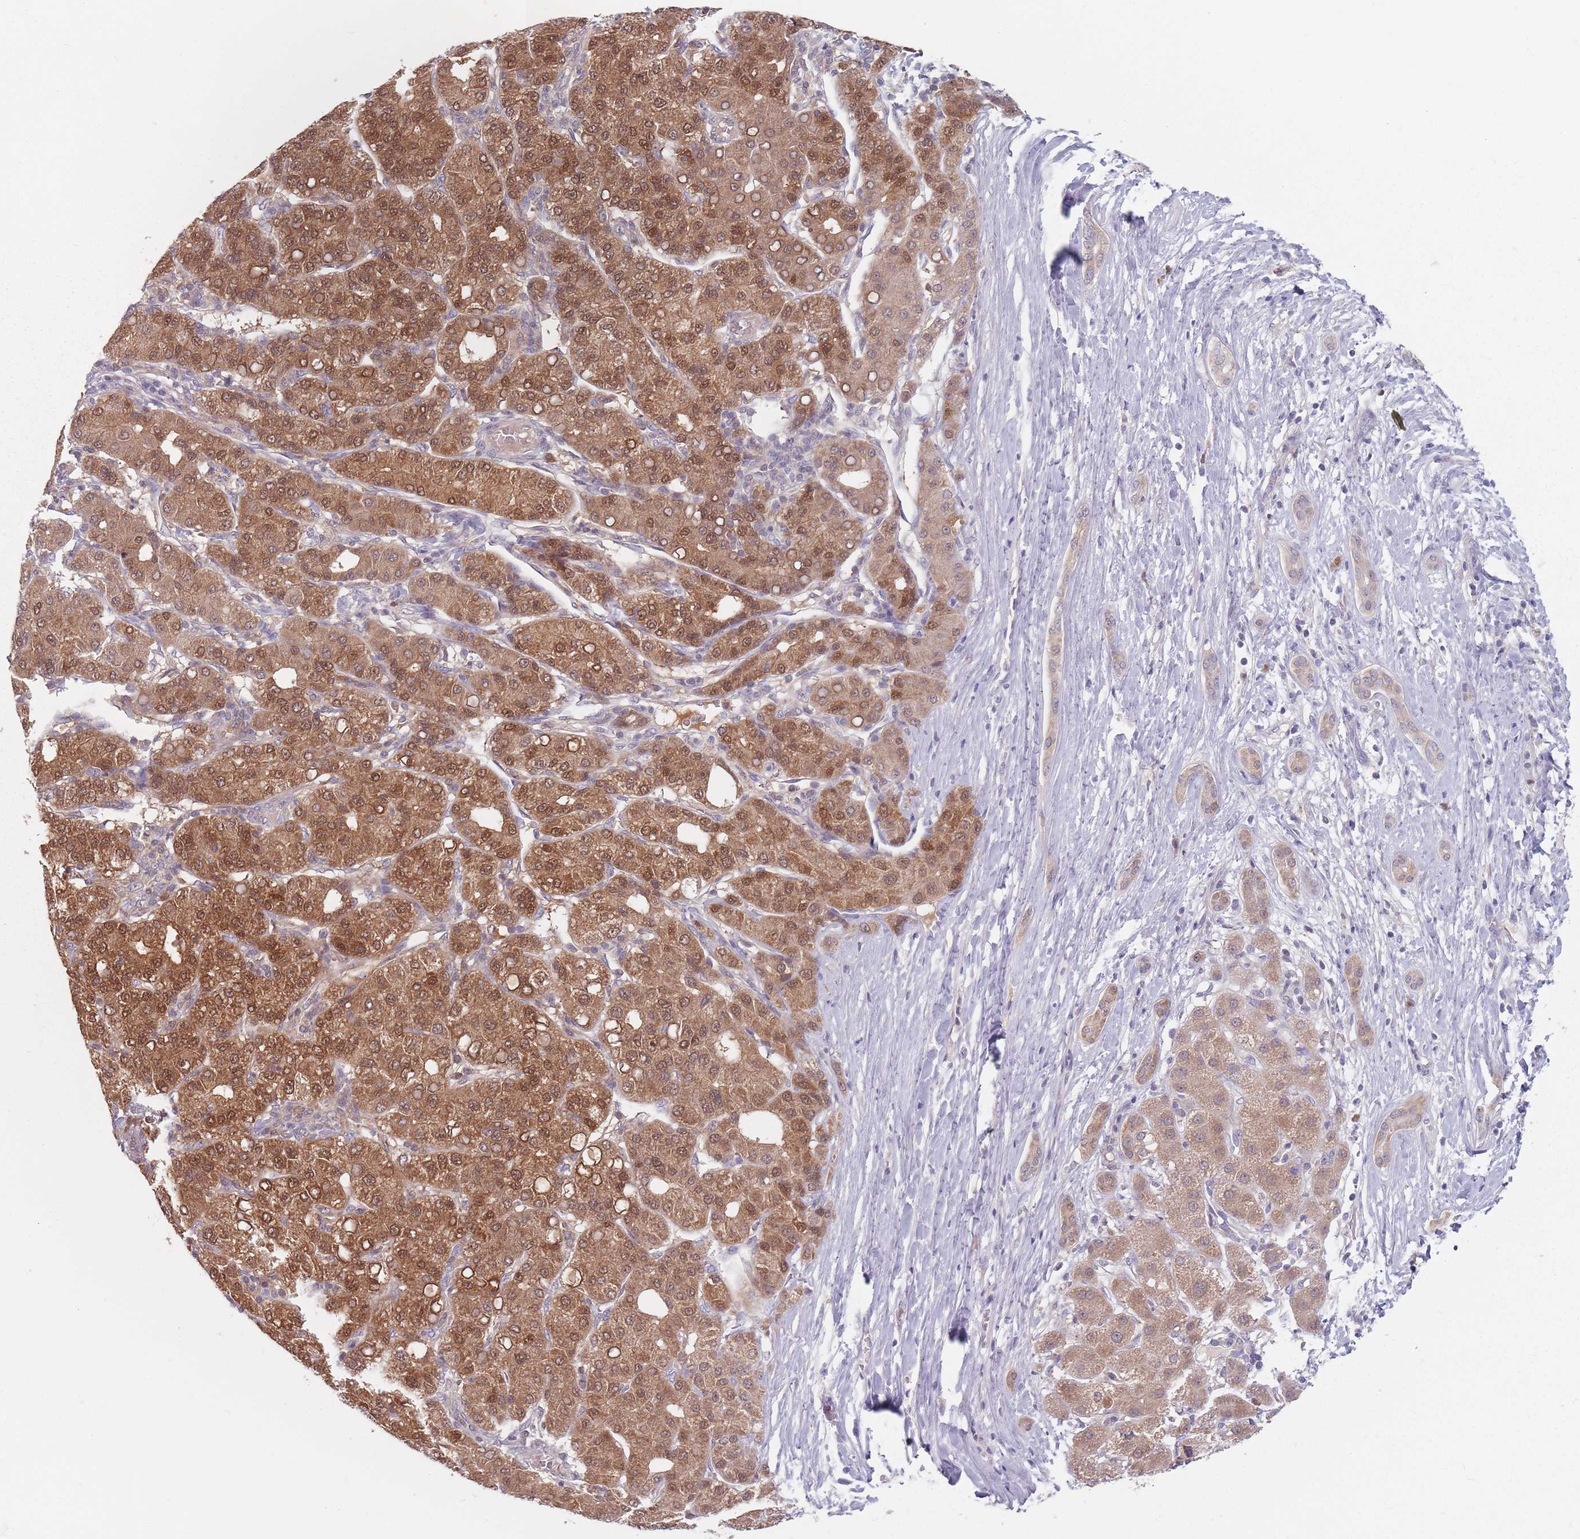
{"staining": {"intensity": "moderate", "quantity": ">75%", "location": "cytoplasmic/membranous,nuclear"}, "tissue": "liver cancer", "cell_type": "Tumor cells", "image_type": "cancer", "snomed": [{"axis": "morphology", "description": "Carcinoma, Hepatocellular, NOS"}, {"axis": "topography", "description": "Liver"}], "caption": "There is medium levels of moderate cytoplasmic/membranous and nuclear staining in tumor cells of liver cancer, as demonstrated by immunohistochemical staining (brown color).", "gene": "NAXE", "patient": {"sex": "male", "age": 65}}